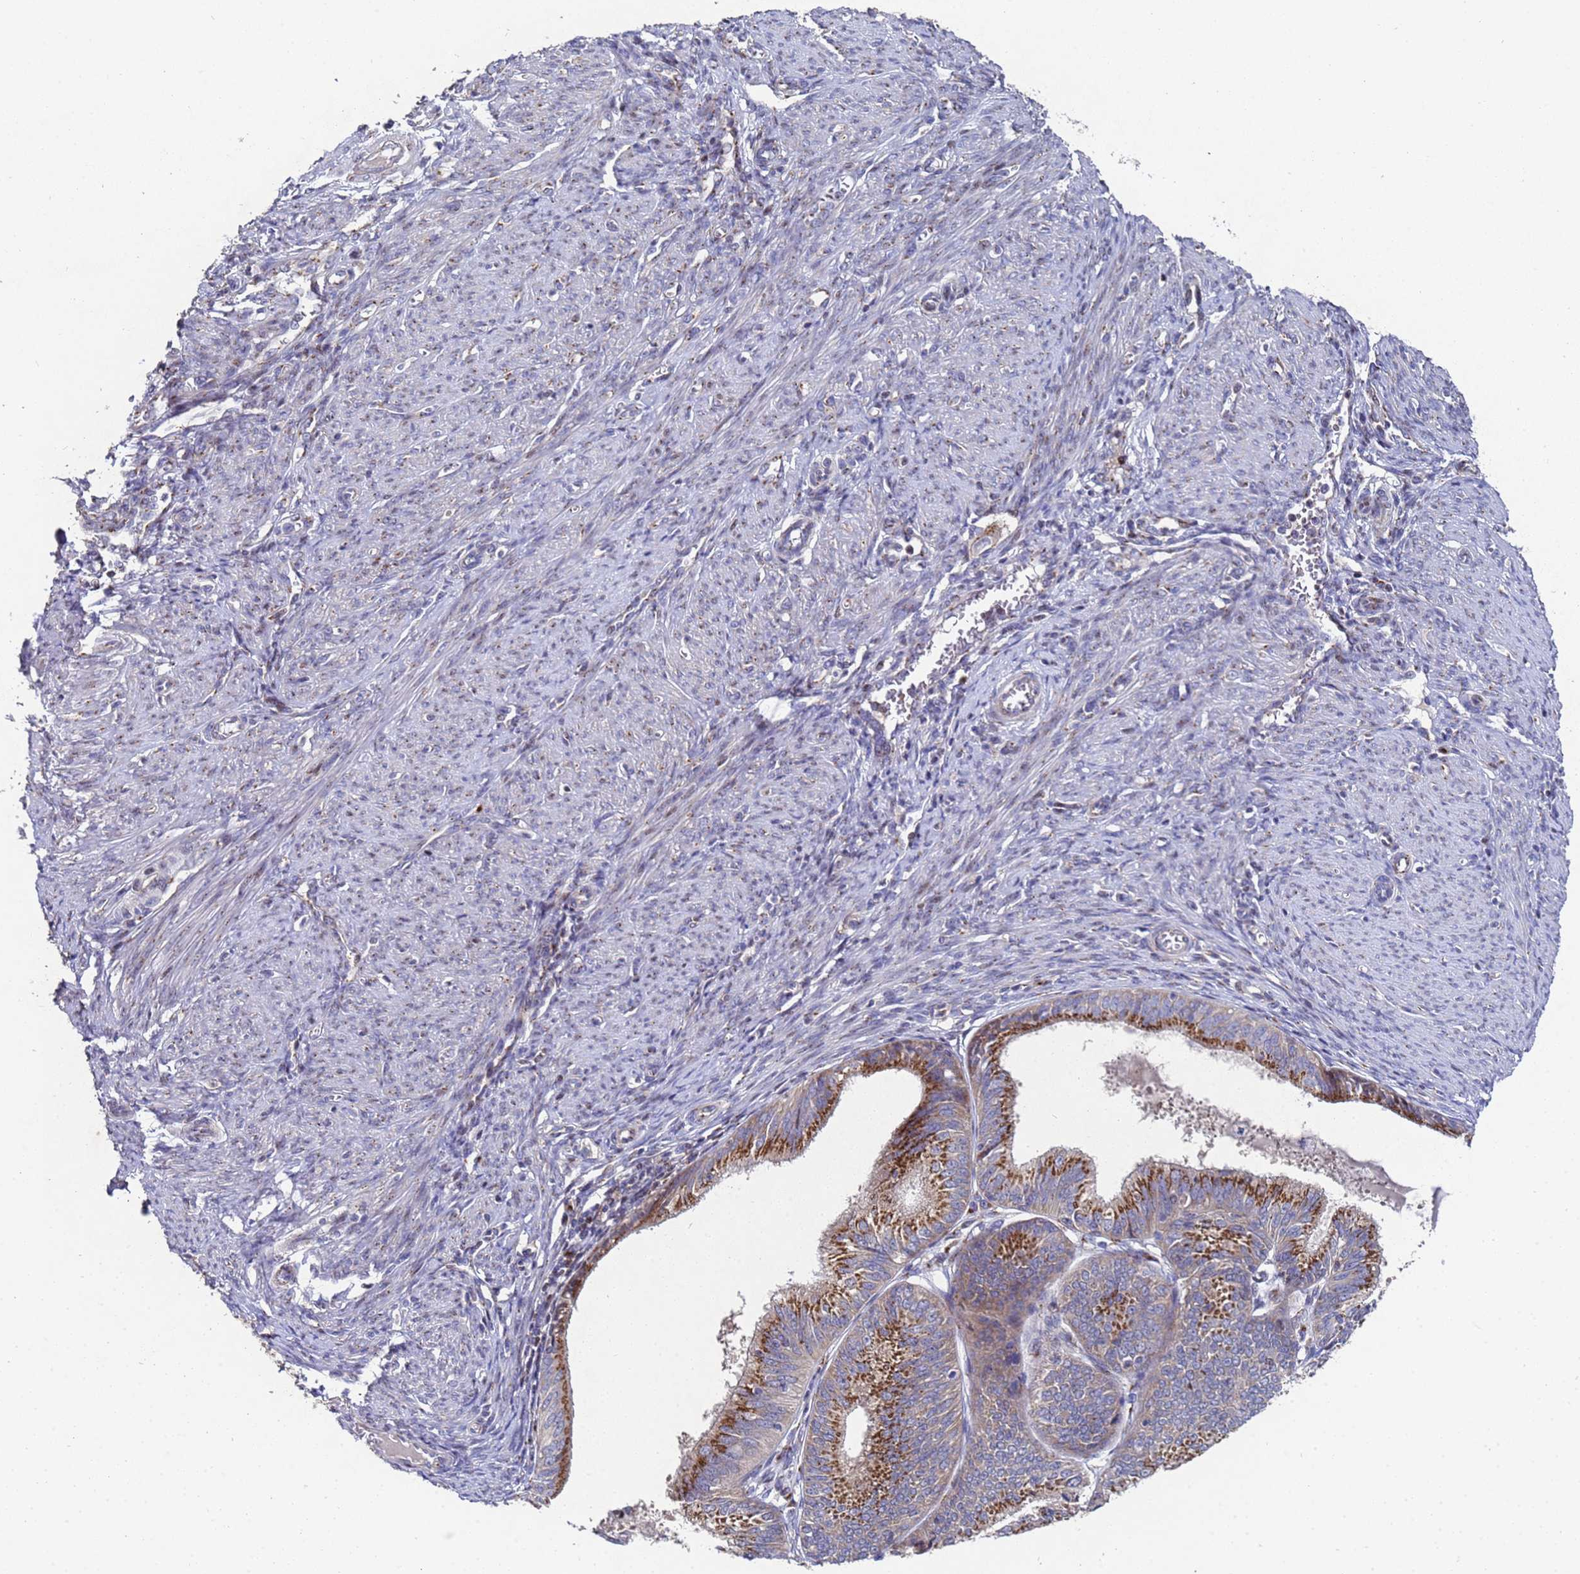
{"staining": {"intensity": "moderate", "quantity": ">75%", "location": "cytoplasmic/membranous"}, "tissue": "endometrial cancer", "cell_type": "Tumor cells", "image_type": "cancer", "snomed": [{"axis": "morphology", "description": "Adenocarcinoma, NOS"}, {"axis": "topography", "description": "Endometrium"}], "caption": "Tumor cells reveal medium levels of moderate cytoplasmic/membranous expression in about >75% of cells in endometrial adenocarcinoma.", "gene": "NSUN6", "patient": {"sex": "female", "age": 51}}